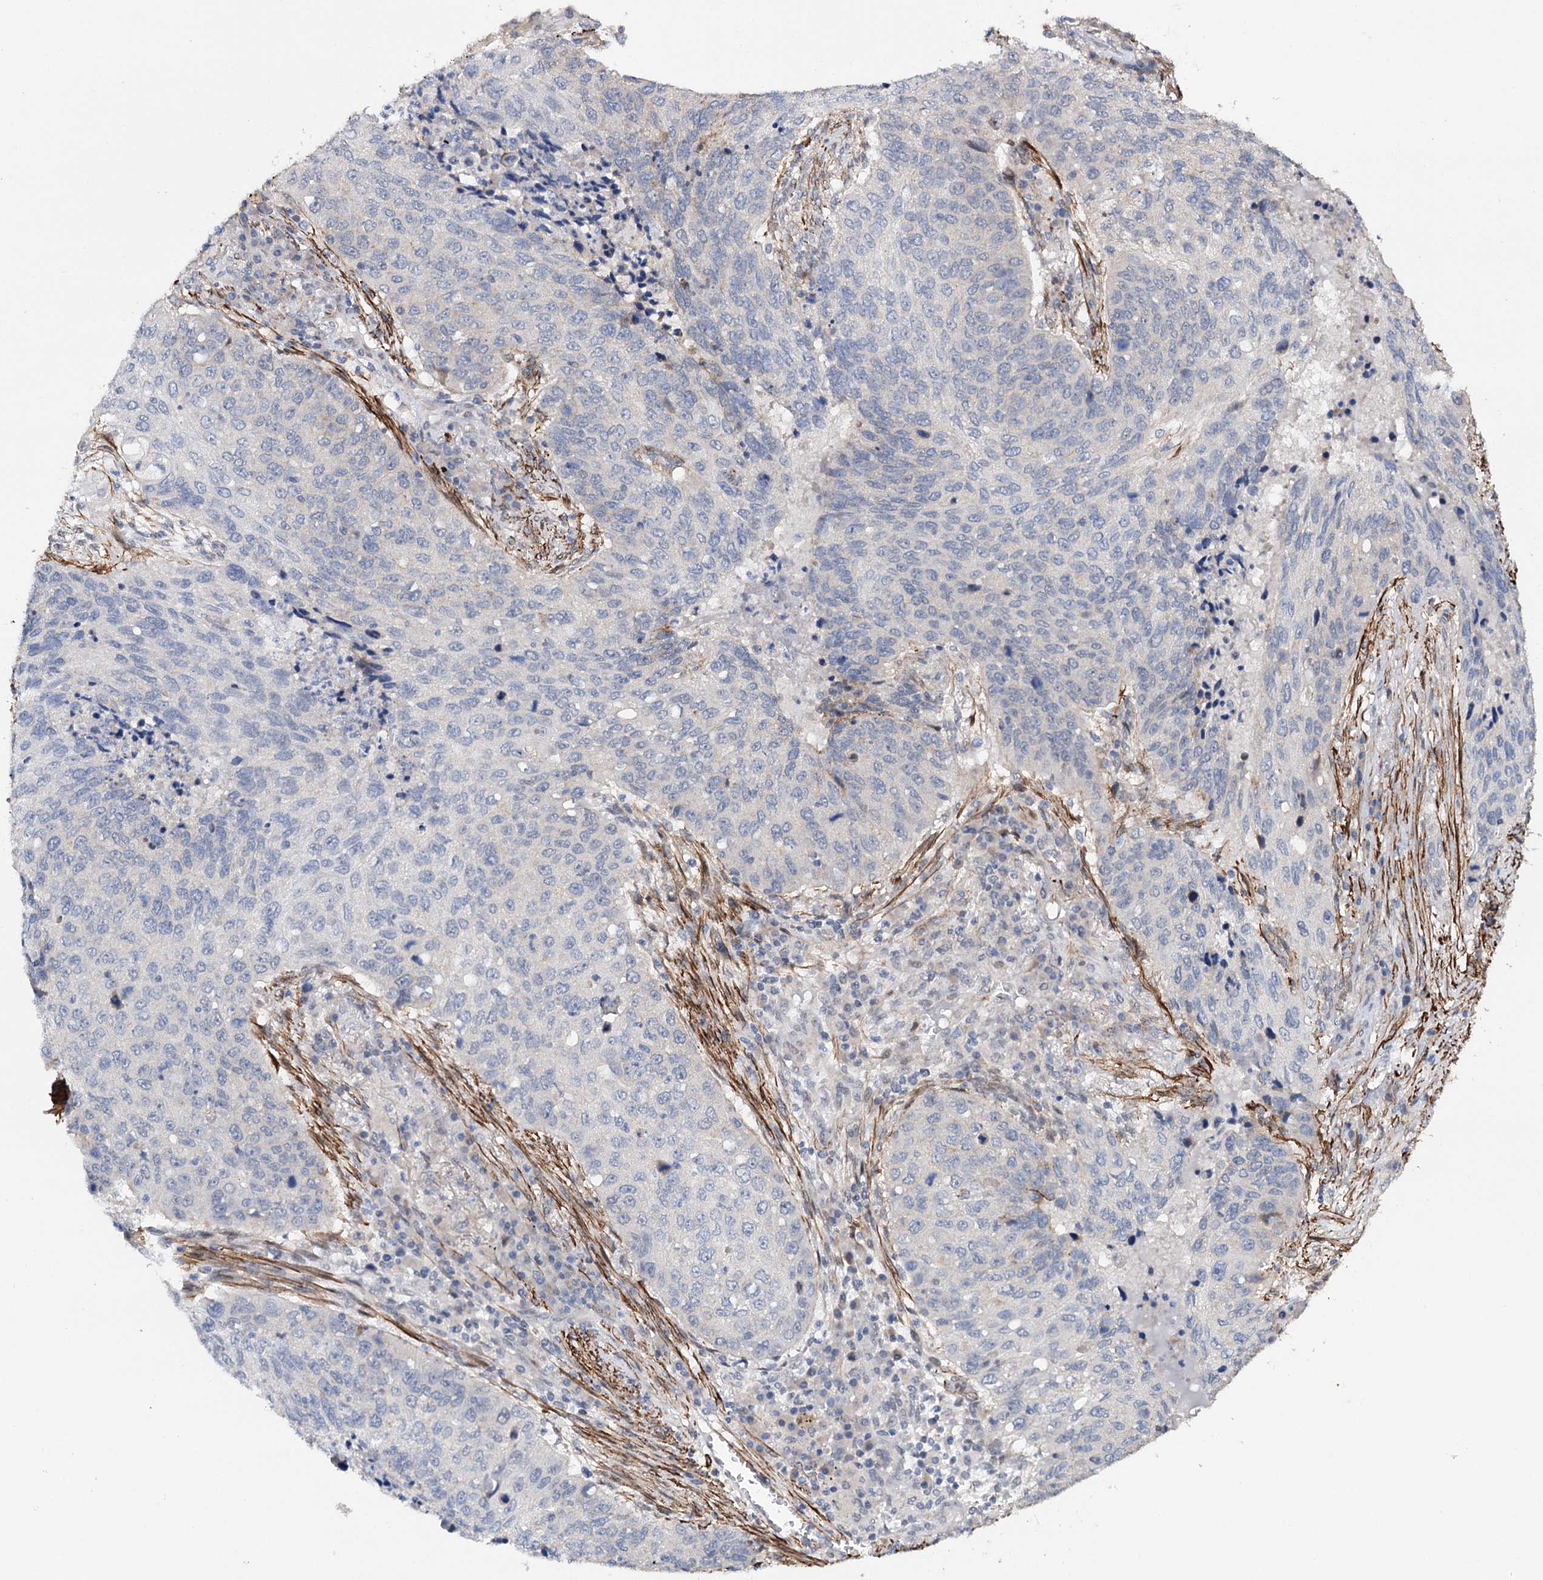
{"staining": {"intensity": "negative", "quantity": "none", "location": "none"}, "tissue": "lung cancer", "cell_type": "Tumor cells", "image_type": "cancer", "snomed": [{"axis": "morphology", "description": "Squamous cell carcinoma, NOS"}, {"axis": "topography", "description": "Lung"}], "caption": "DAB (3,3'-diaminobenzidine) immunohistochemical staining of human lung cancer (squamous cell carcinoma) displays no significant positivity in tumor cells. The staining was performed using DAB (3,3'-diaminobenzidine) to visualize the protein expression in brown, while the nuclei were stained in blue with hematoxylin (Magnification: 20x).", "gene": "CFAP46", "patient": {"sex": "female", "age": 63}}